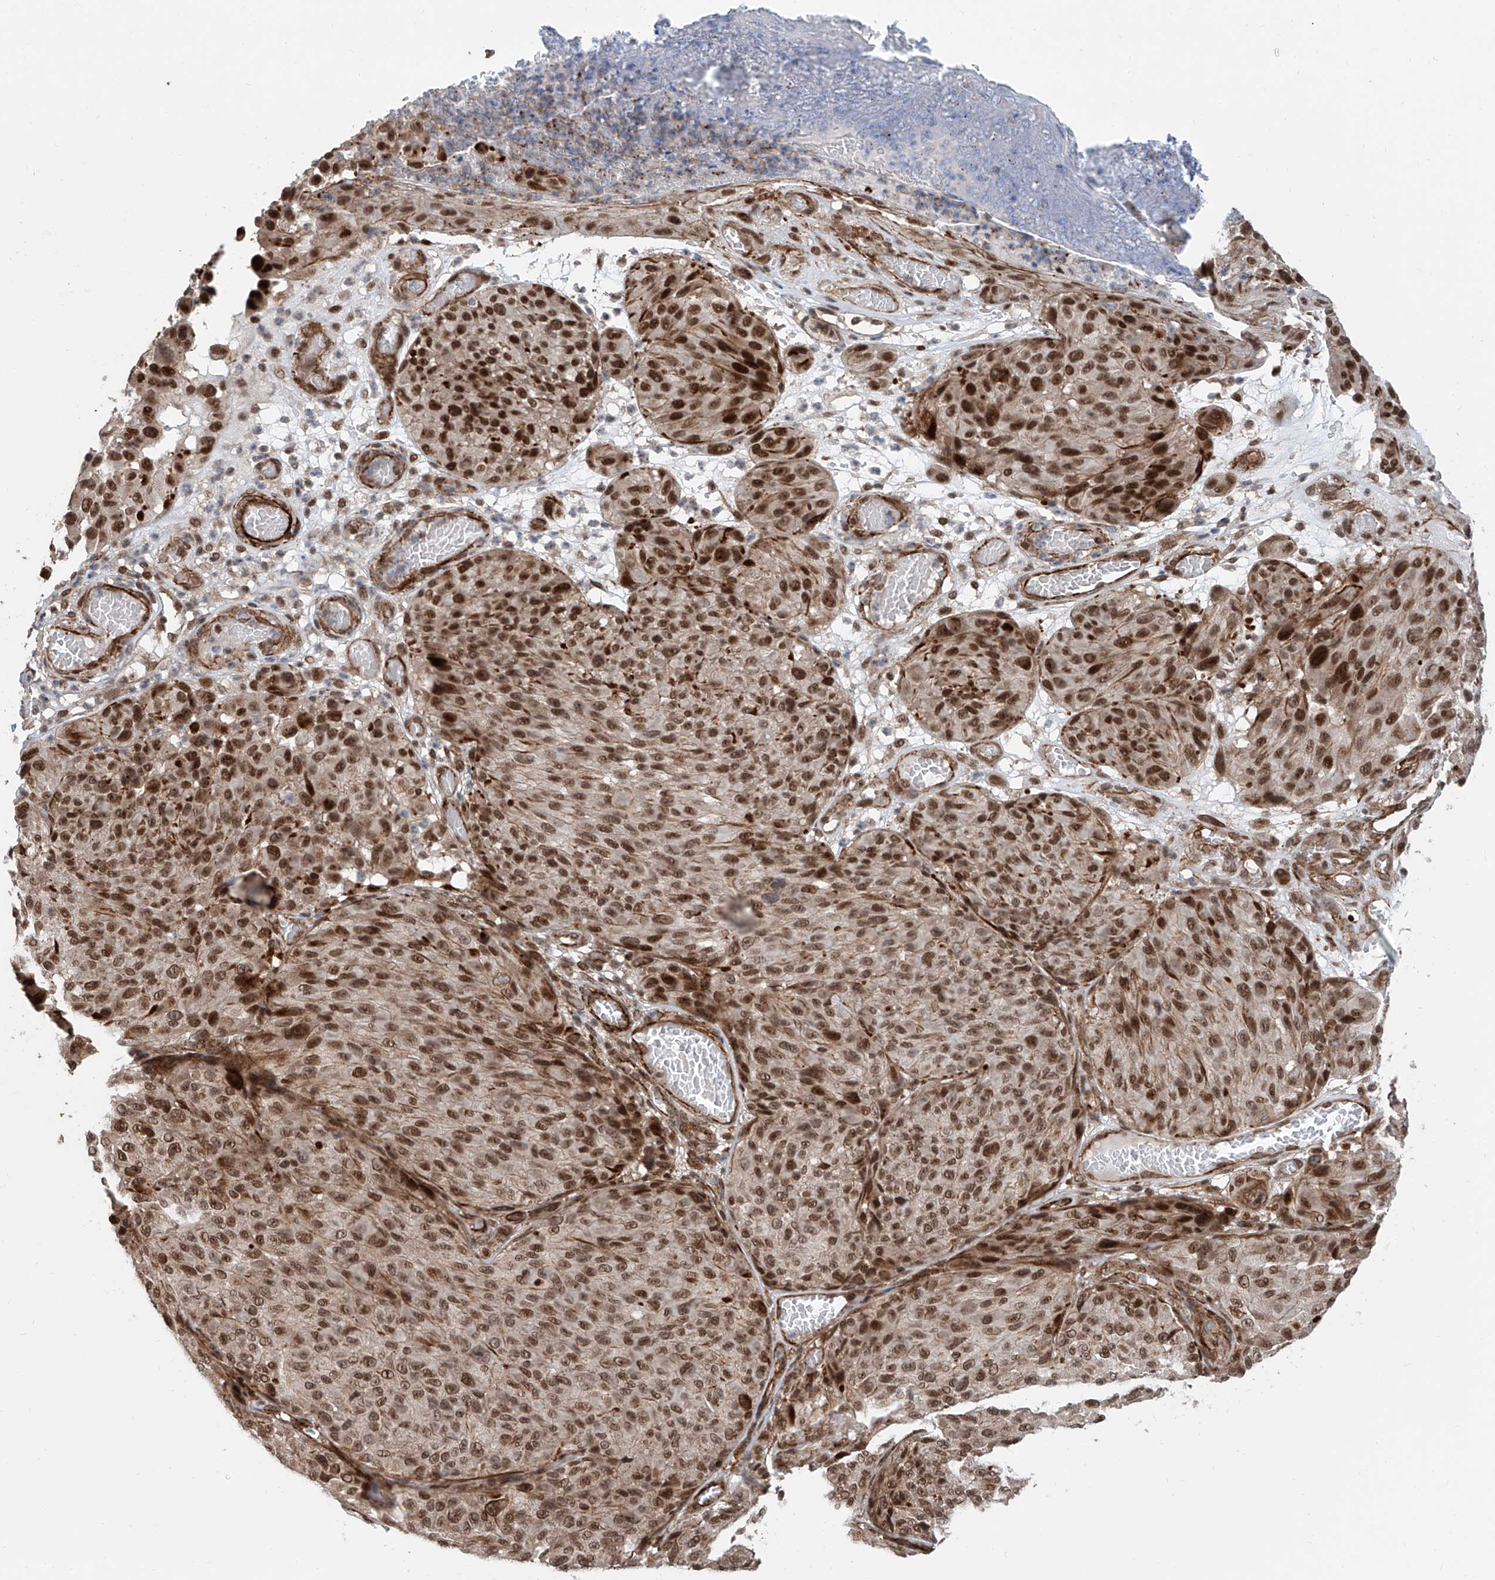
{"staining": {"intensity": "moderate", "quantity": ">75%", "location": "nuclear"}, "tissue": "melanoma", "cell_type": "Tumor cells", "image_type": "cancer", "snomed": [{"axis": "morphology", "description": "Malignant melanoma, NOS"}, {"axis": "topography", "description": "Skin"}], "caption": "There is medium levels of moderate nuclear positivity in tumor cells of melanoma, as demonstrated by immunohistochemical staining (brown color).", "gene": "SDE2", "patient": {"sex": "male", "age": 83}}